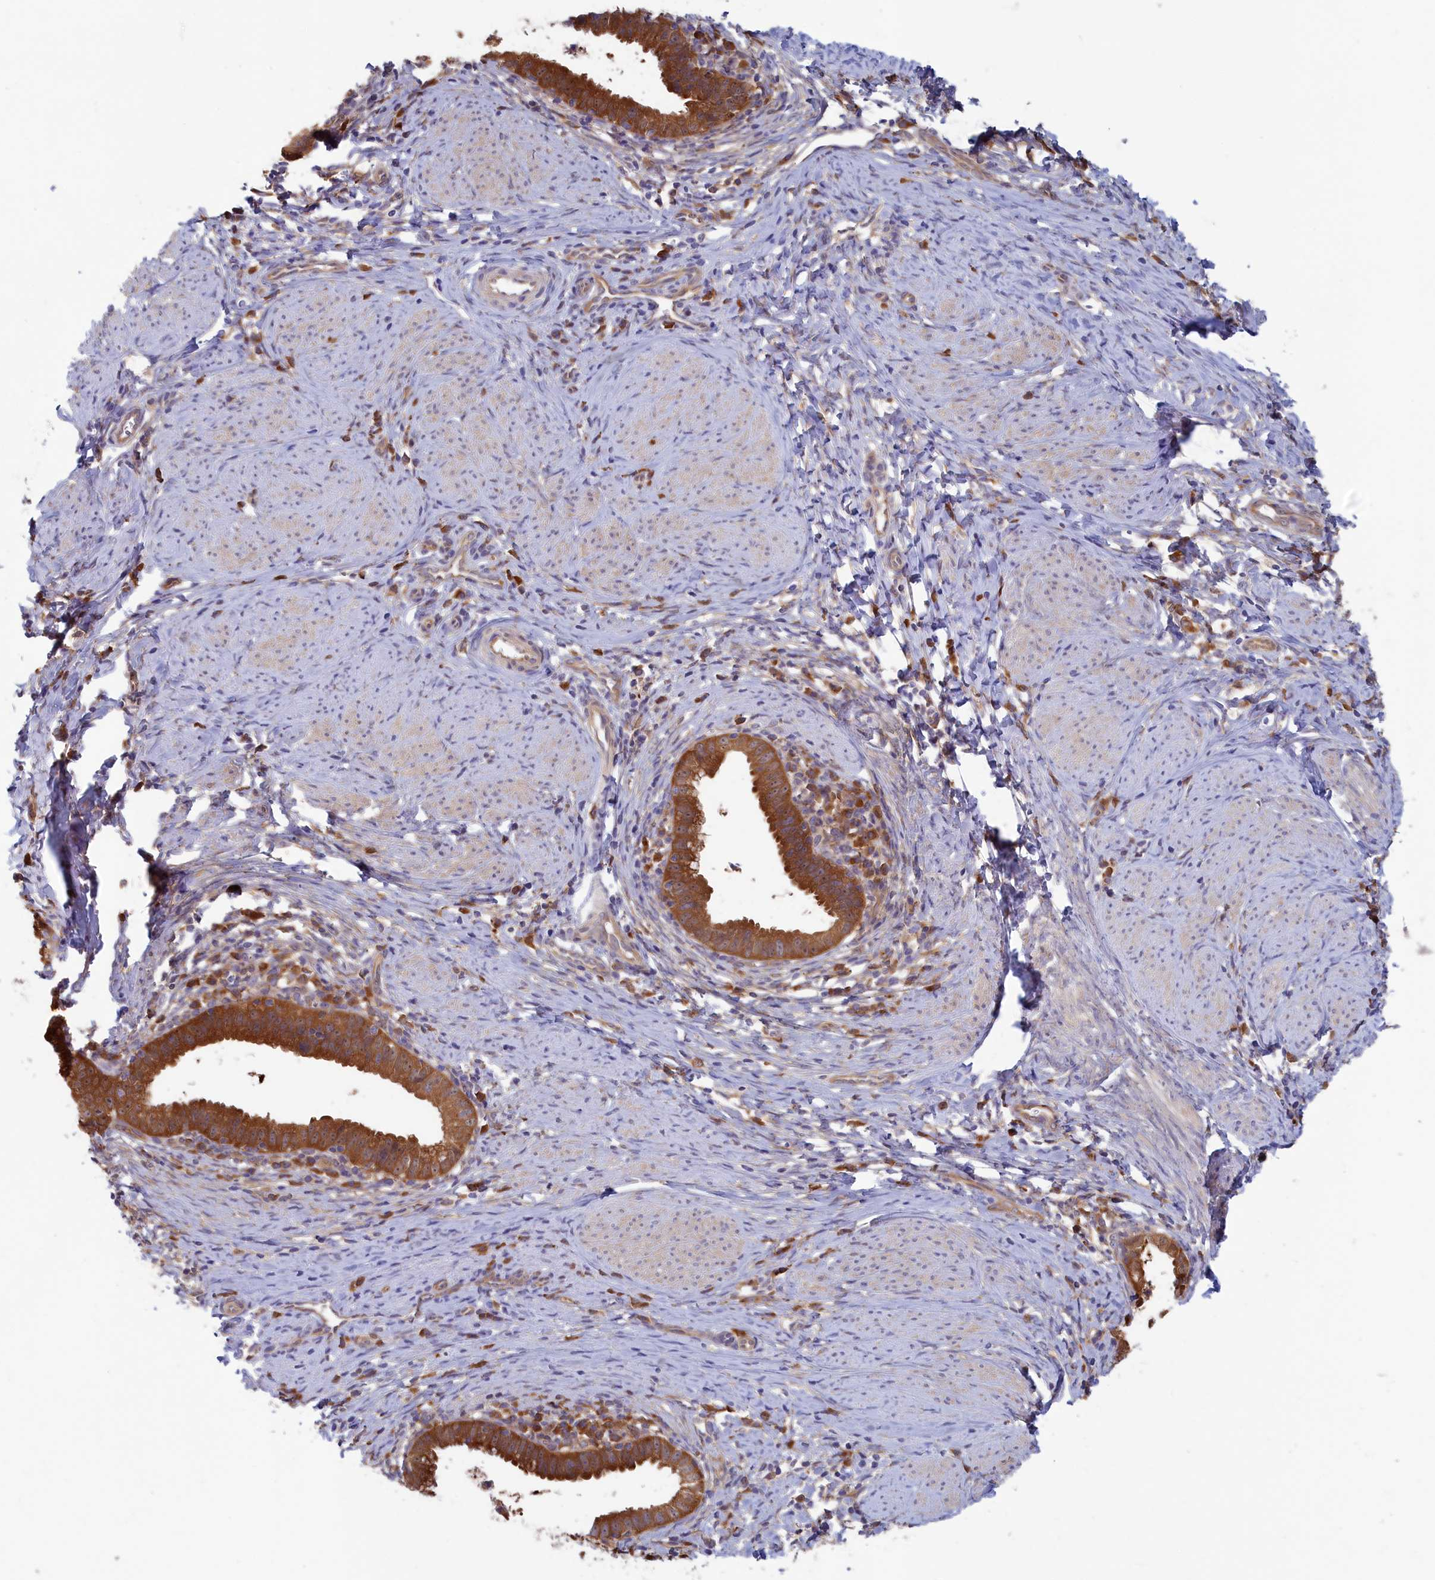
{"staining": {"intensity": "strong", "quantity": ">75%", "location": "cytoplasmic/membranous"}, "tissue": "cervical cancer", "cell_type": "Tumor cells", "image_type": "cancer", "snomed": [{"axis": "morphology", "description": "Adenocarcinoma, NOS"}, {"axis": "topography", "description": "Cervix"}], "caption": "Protein staining of cervical cancer tissue shows strong cytoplasmic/membranous positivity in approximately >75% of tumor cells.", "gene": "SYNDIG1L", "patient": {"sex": "female", "age": 36}}